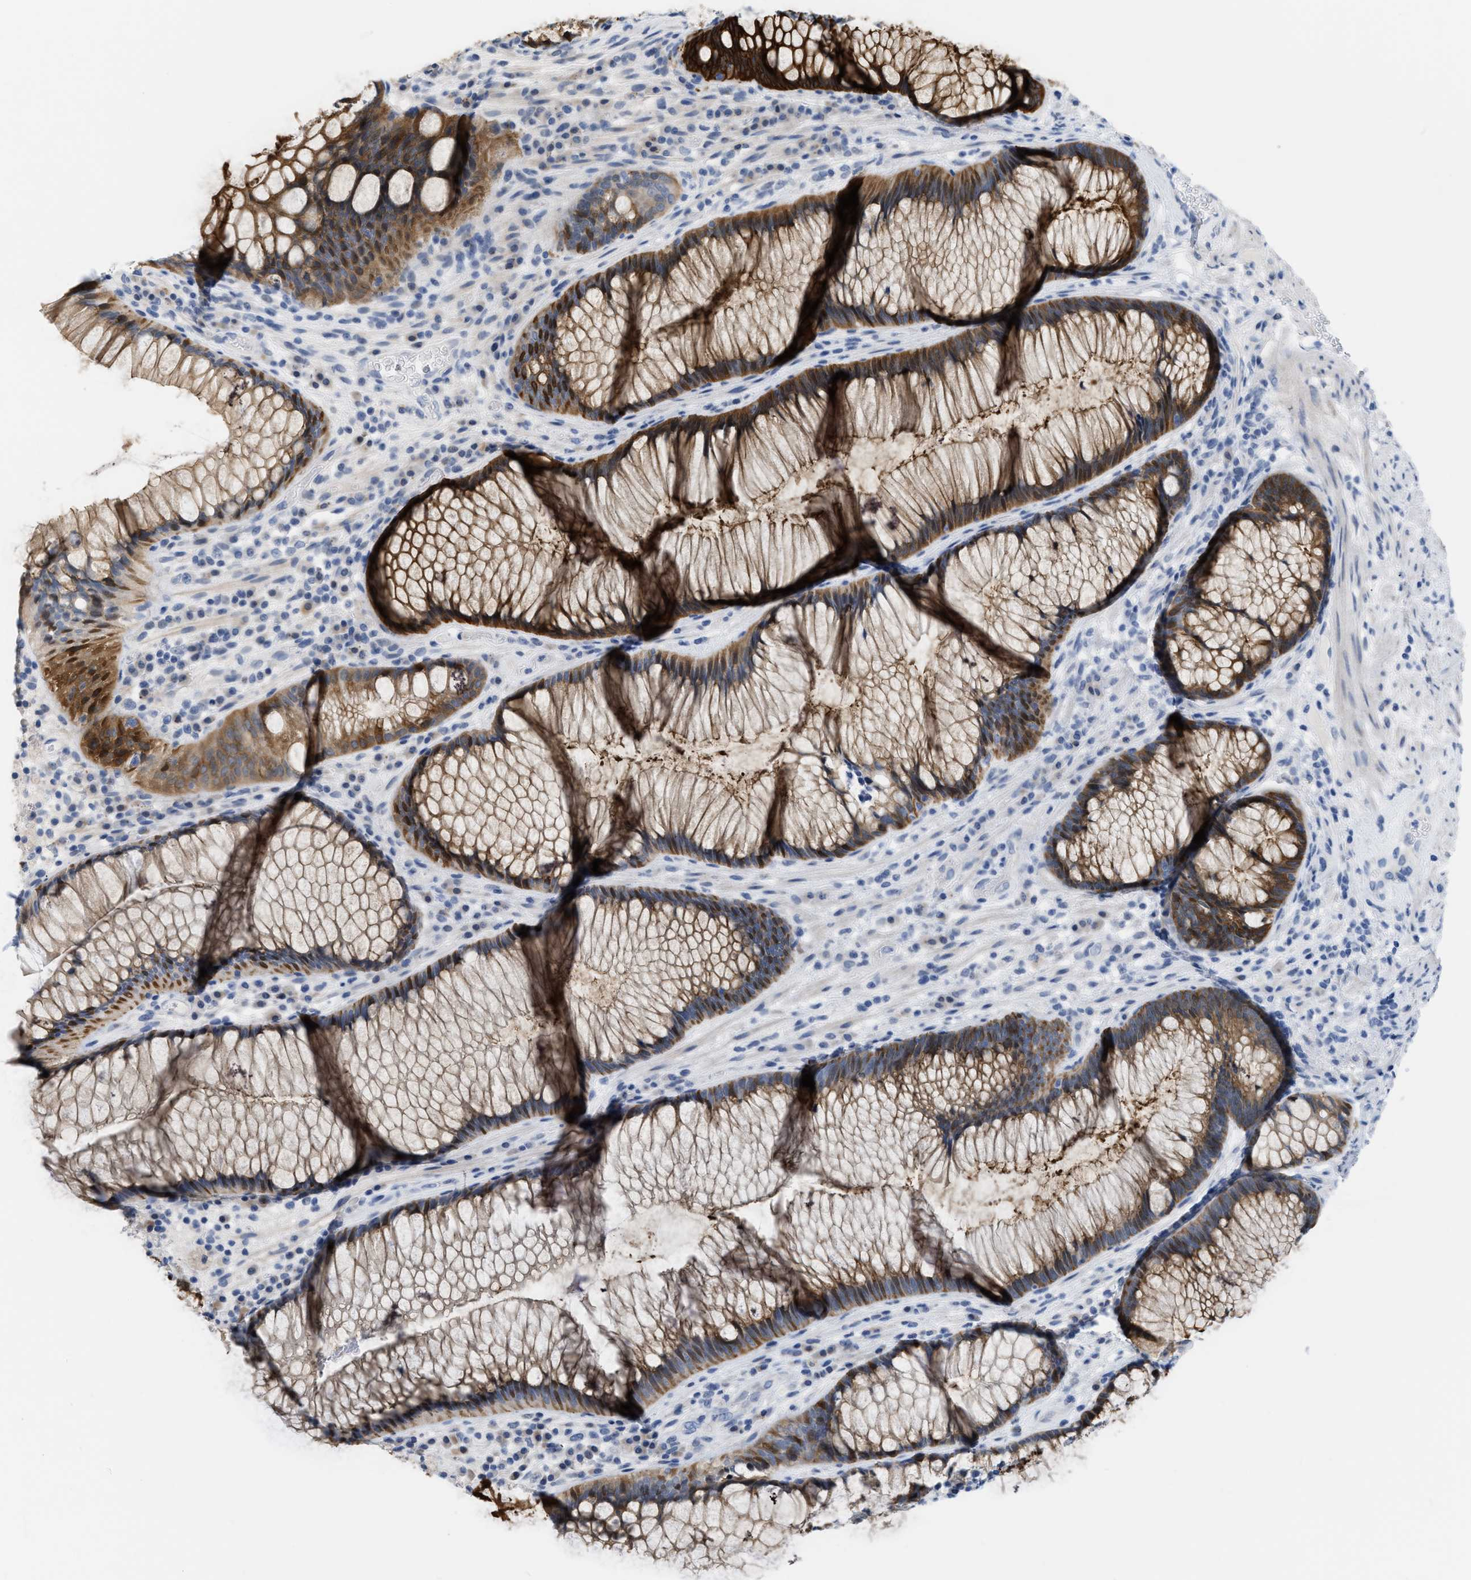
{"staining": {"intensity": "moderate", "quantity": ">75%", "location": "cytoplasmic/membranous"}, "tissue": "rectum", "cell_type": "Glandular cells", "image_type": "normal", "snomed": [{"axis": "morphology", "description": "Normal tissue, NOS"}, {"axis": "topography", "description": "Rectum"}], "caption": "Immunohistochemical staining of normal human rectum shows >75% levels of moderate cytoplasmic/membranous protein expression in approximately >75% of glandular cells. (Brightfield microscopy of DAB IHC at high magnification).", "gene": "CRYM", "patient": {"sex": "male", "age": 51}}